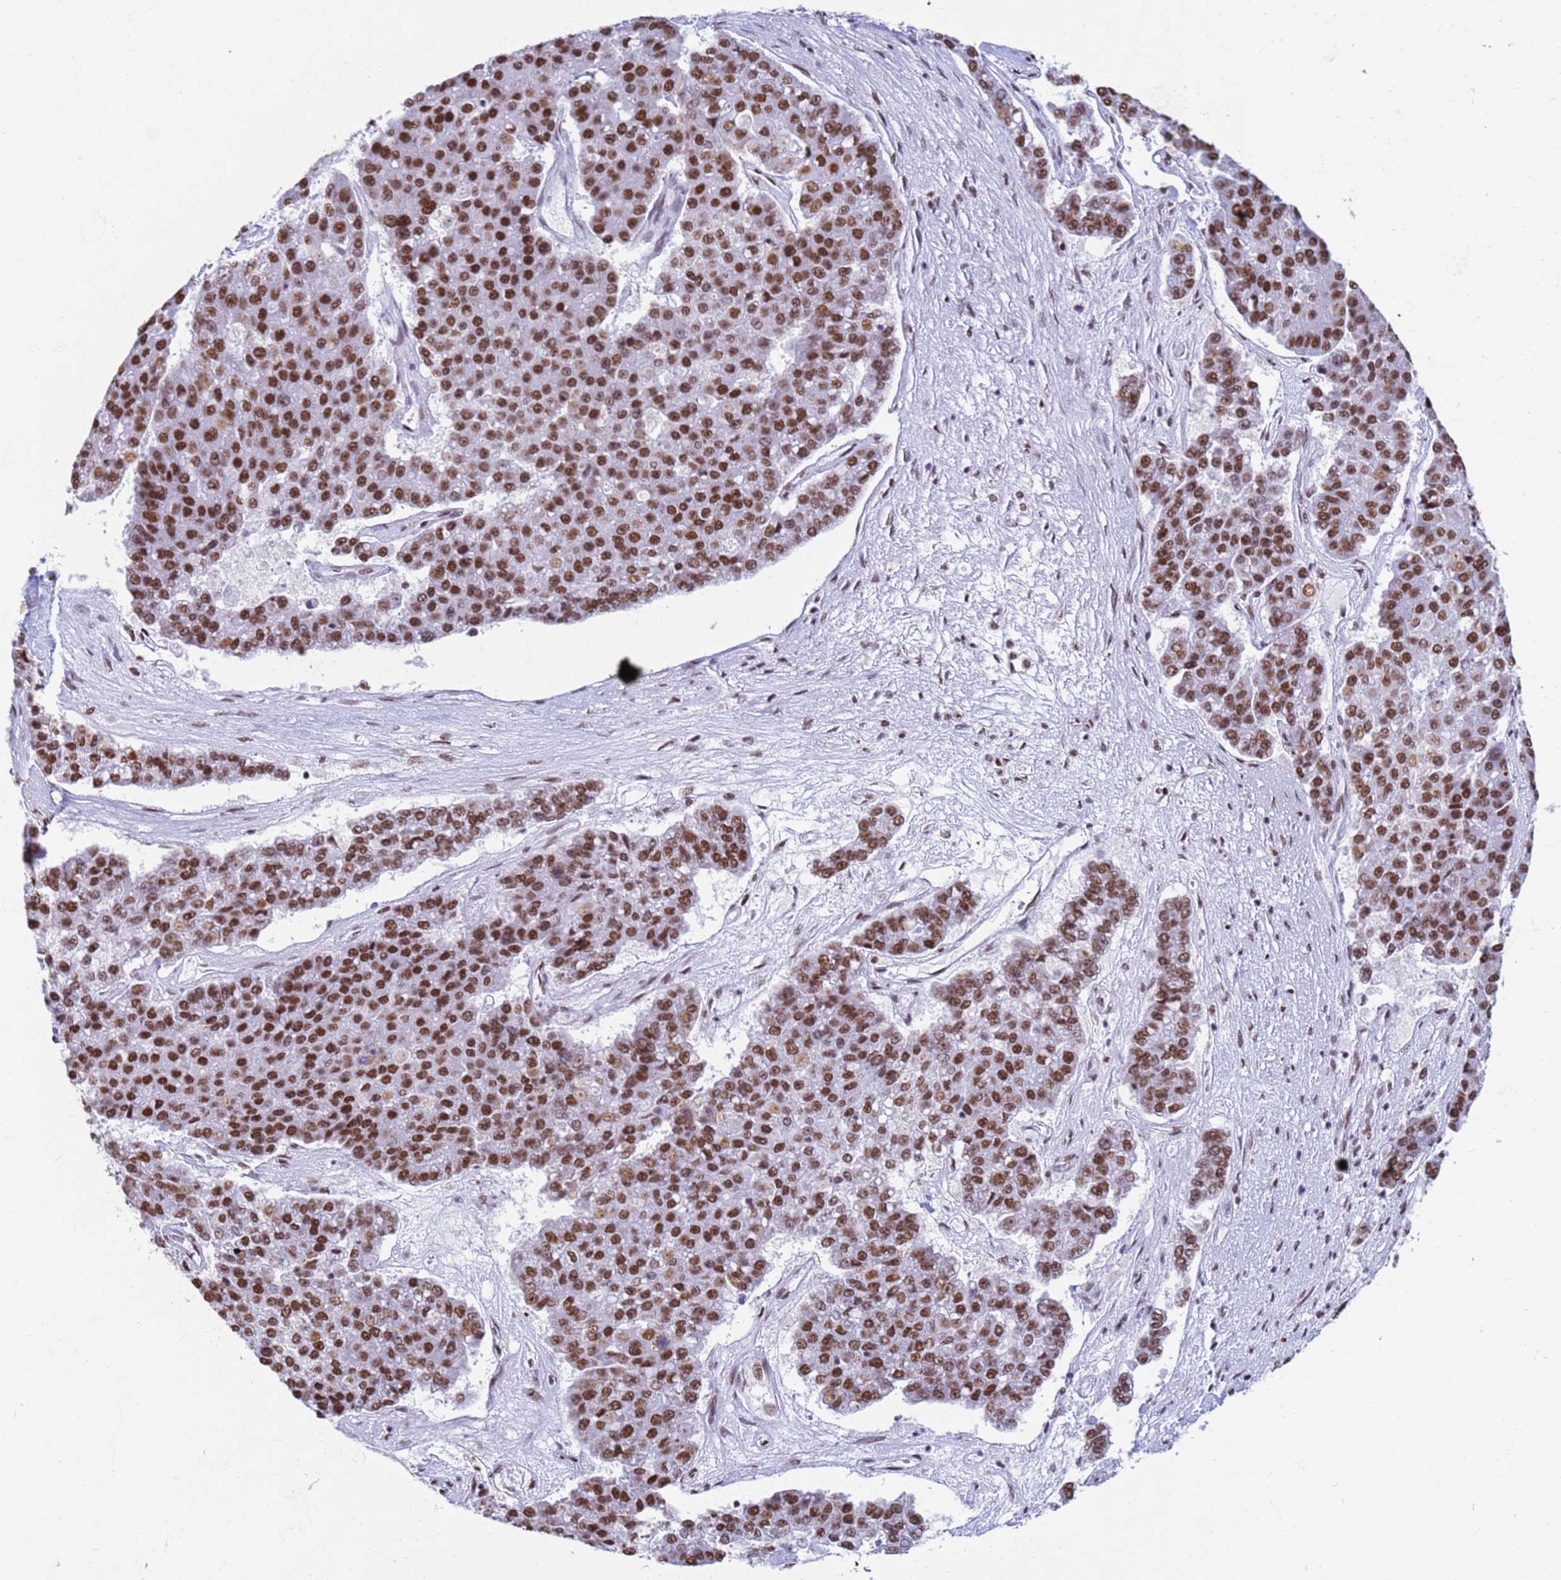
{"staining": {"intensity": "strong", "quantity": ">75%", "location": "nuclear"}, "tissue": "pancreatic cancer", "cell_type": "Tumor cells", "image_type": "cancer", "snomed": [{"axis": "morphology", "description": "Adenocarcinoma, NOS"}, {"axis": "topography", "description": "Pancreas"}], "caption": "This photomicrograph demonstrates adenocarcinoma (pancreatic) stained with immunohistochemistry to label a protein in brown. The nuclear of tumor cells show strong positivity for the protein. Nuclei are counter-stained blue.", "gene": "FAM170B", "patient": {"sex": "male", "age": 50}}